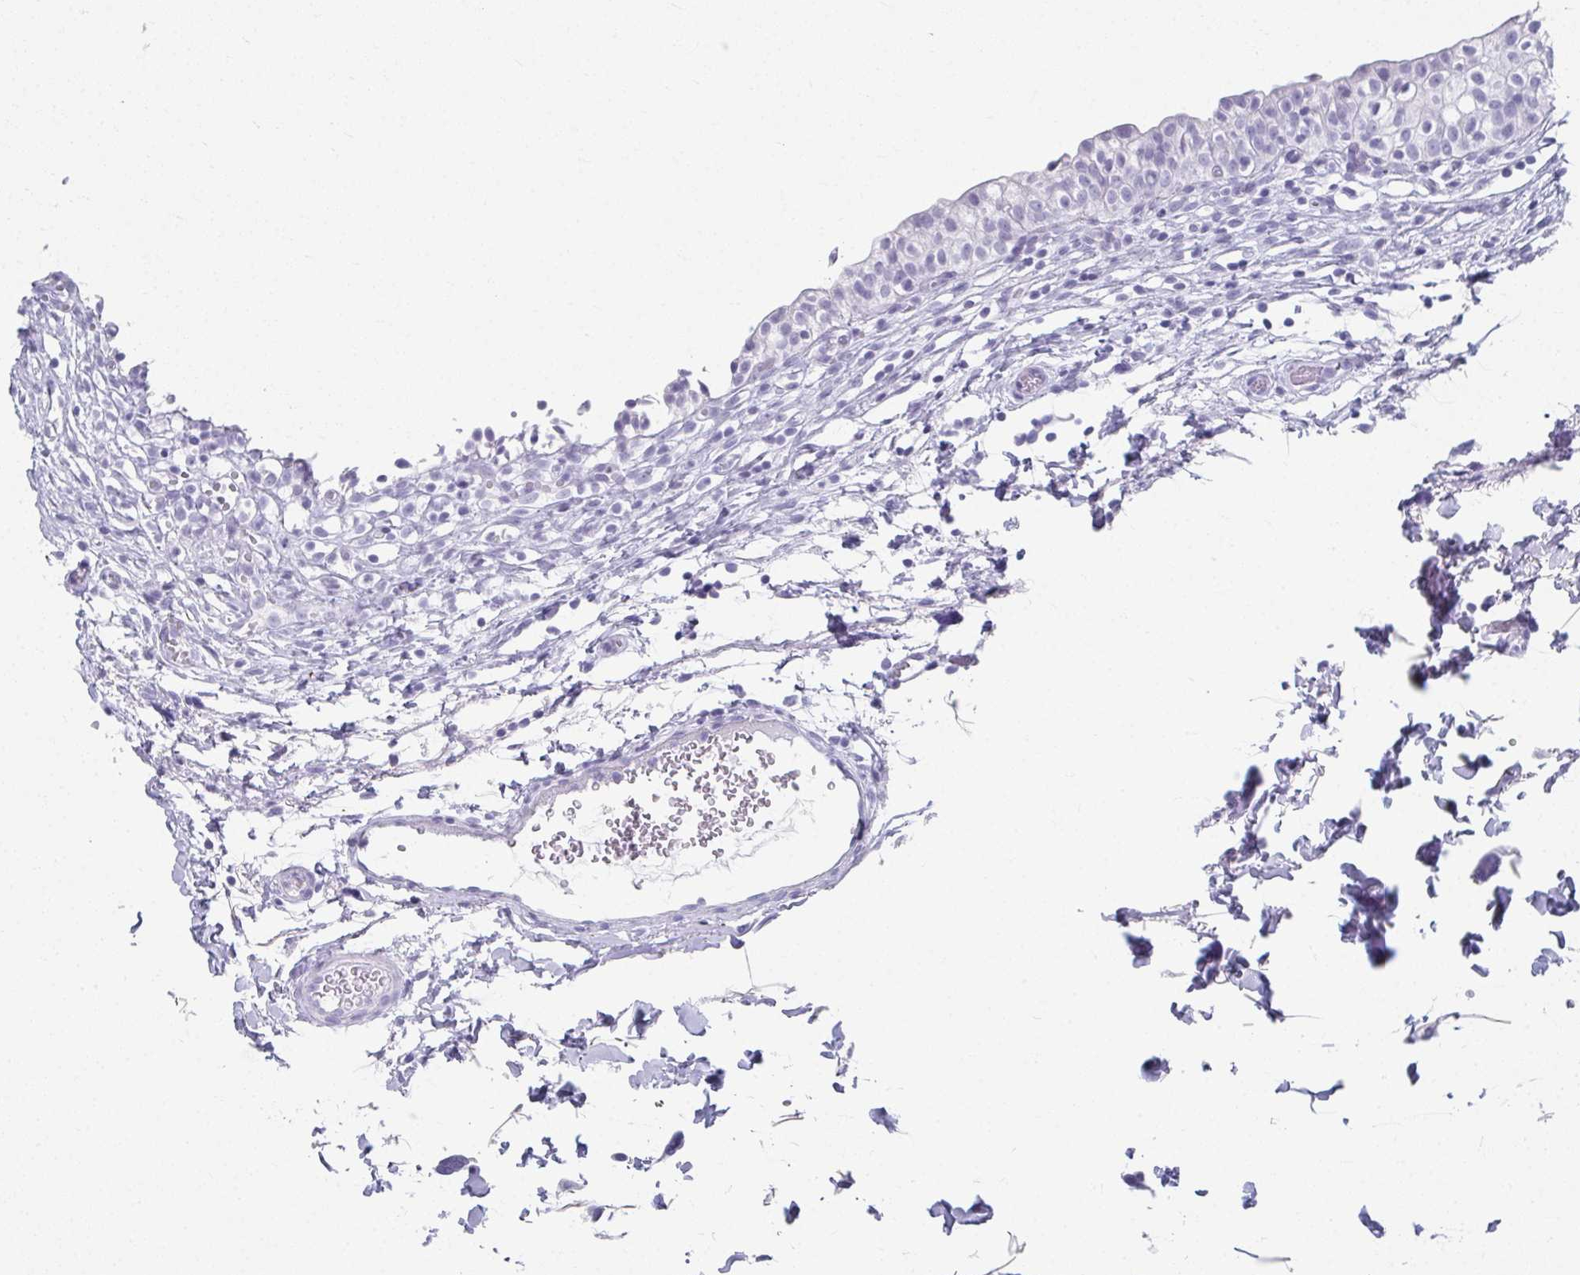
{"staining": {"intensity": "negative", "quantity": "none", "location": "none"}, "tissue": "urinary bladder", "cell_type": "Urothelial cells", "image_type": "normal", "snomed": [{"axis": "morphology", "description": "Normal tissue, NOS"}, {"axis": "topography", "description": "Urinary bladder"}, {"axis": "topography", "description": "Peripheral nerve tissue"}], "caption": "The photomicrograph displays no staining of urothelial cells in unremarkable urinary bladder.", "gene": "GHRL", "patient": {"sex": "male", "age": 55}}